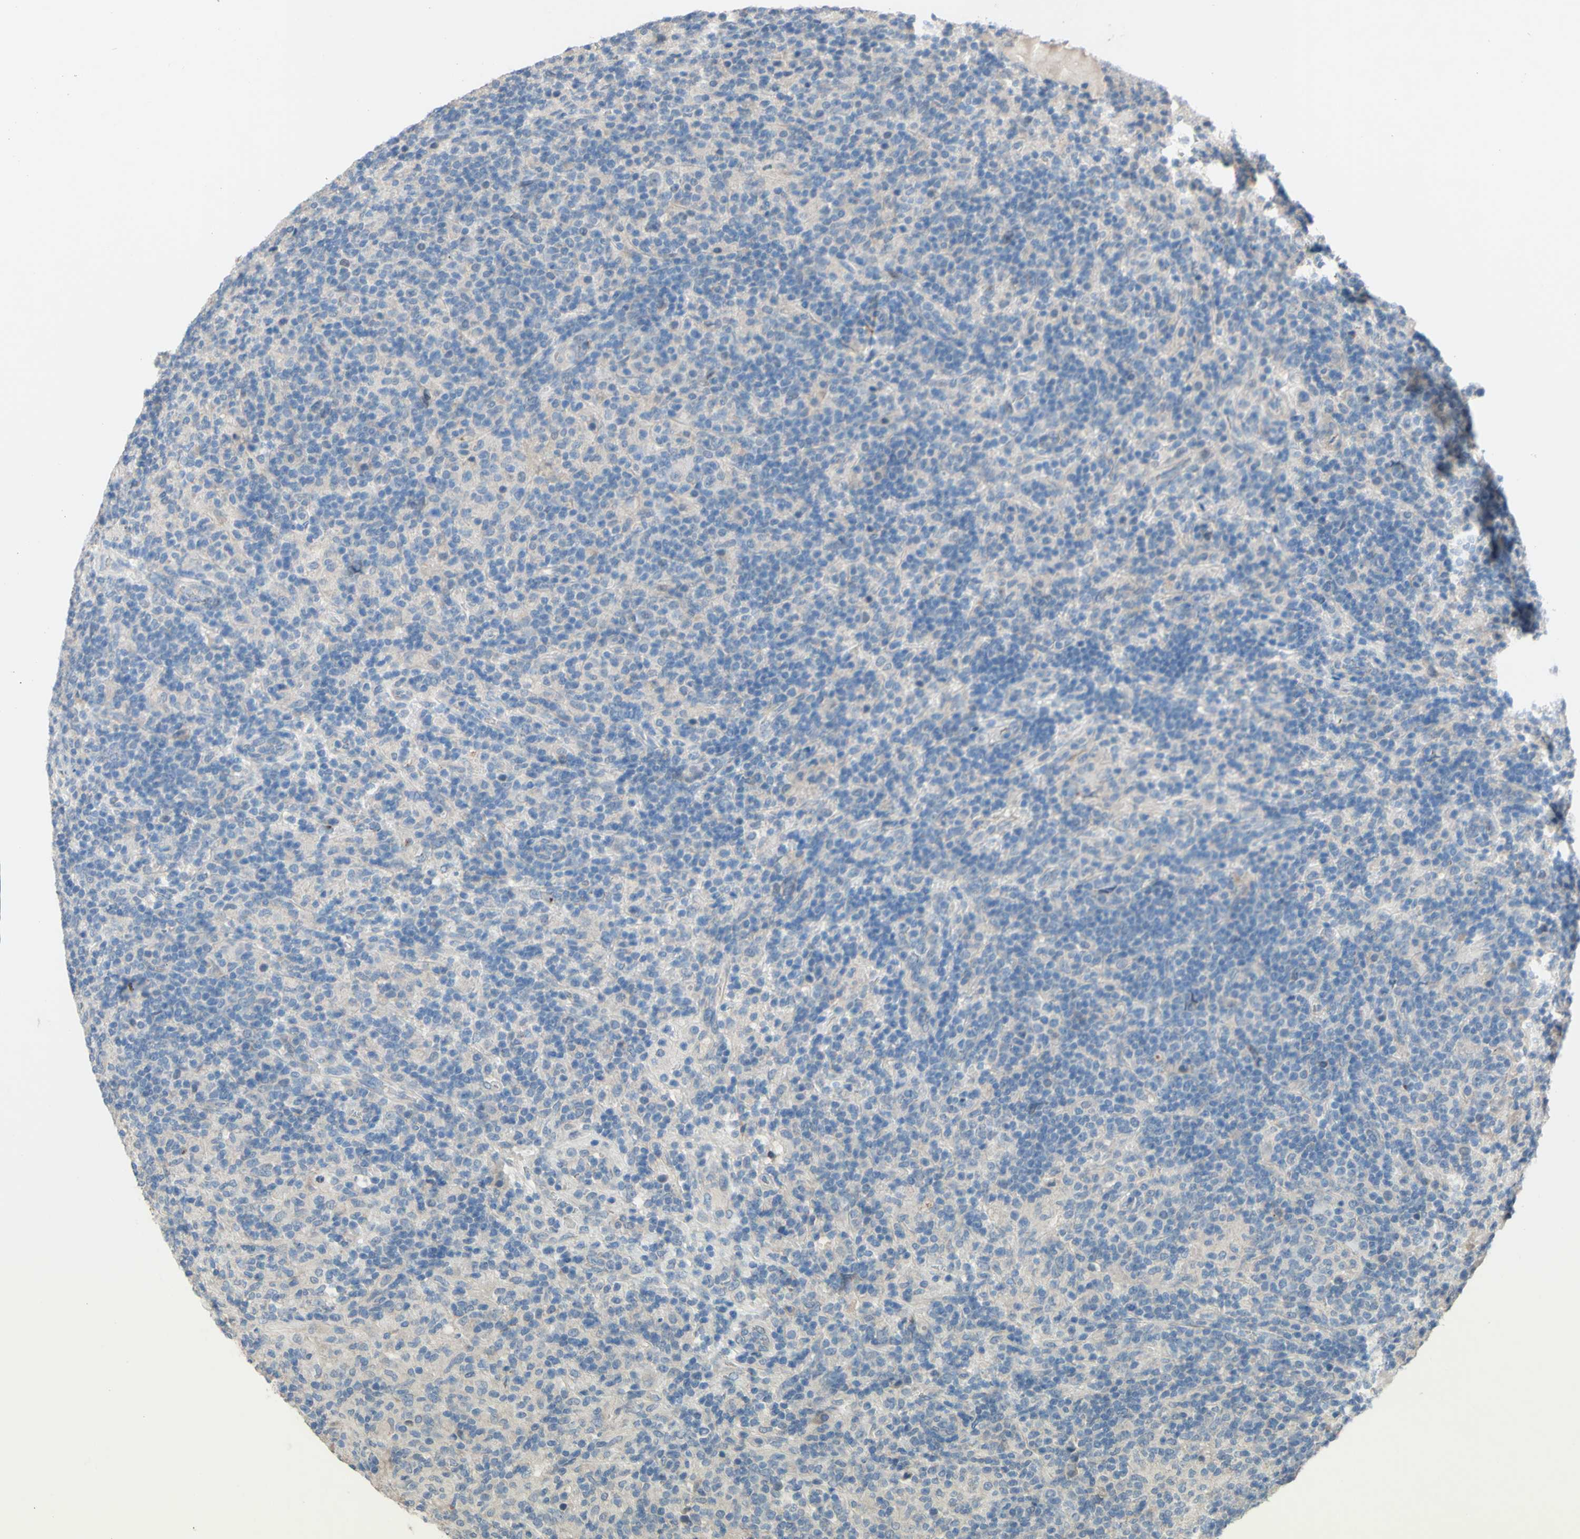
{"staining": {"intensity": "negative", "quantity": "none", "location": "none"}, "tissue": "lymphoma", "cell_type": "Tumor cells", "image_type": "cancer", "snomed": [{"axis": "morphology", "description": "Hodgkin's disease, NOS"}, {"axis": "topography", "description": "Lymph node"}], "caption": "This is an immunohistochemistry histopathology image of Hodgkin's disease. There is no staining in tumor cells.", "gene": "CDCP1", "patient": {"sex": "male", "age": 70}}